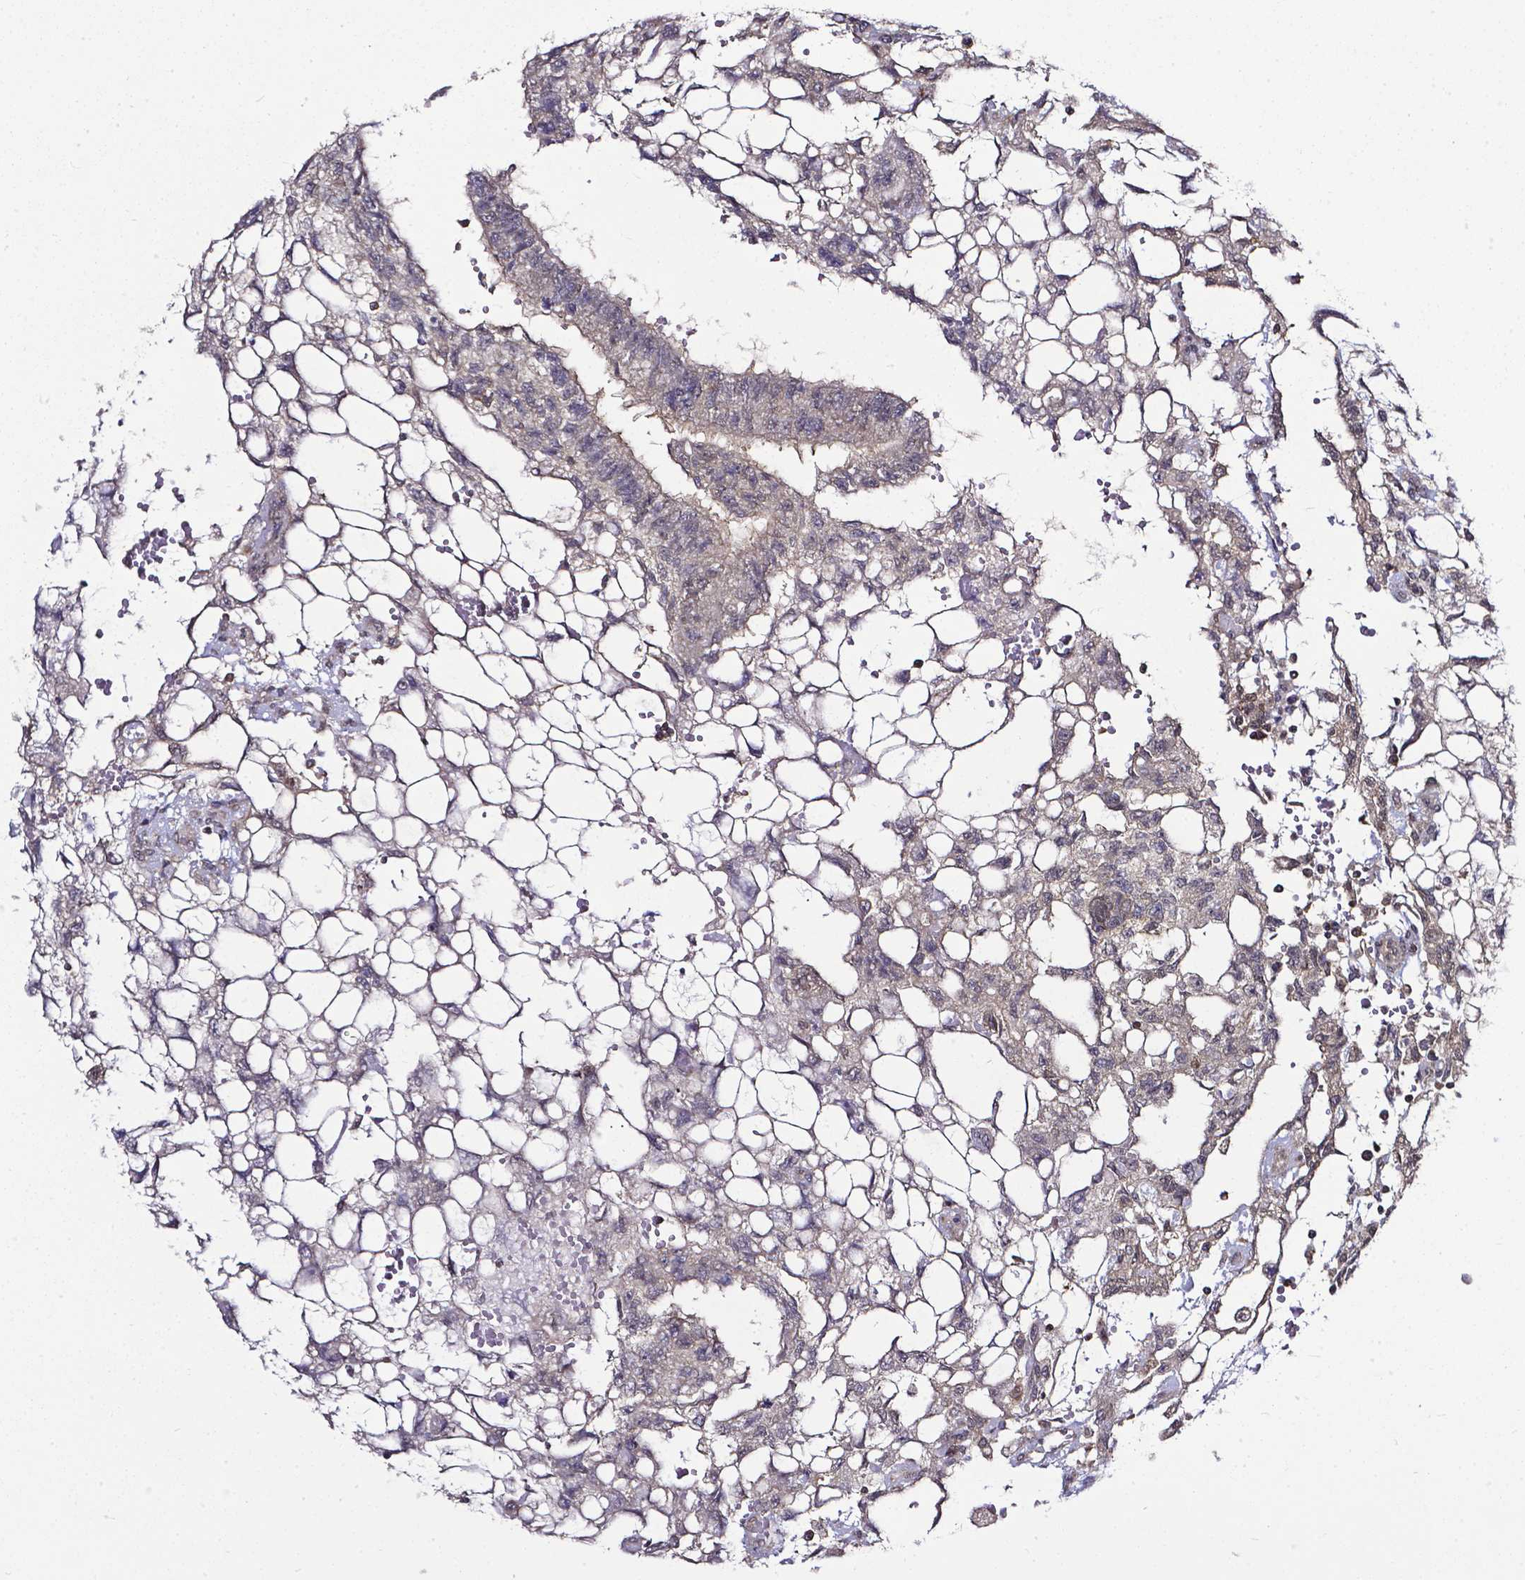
{"staining": {"intensity": "negative", "quantity": "none", "location": "none"}, "tissue": "testis cancer", "cell_type": "Tumor cells", "image_type": "cancer", "snomed": [{"axis": "morphology", "description": "Carcinoma, Embryonal, NOS"}, {"axis": "topography", "description": "Testis"}], "caption": "This is an immunohistochemistry histopathology image of human embryonal carcinoma (testis). There is no expression in tumor cells.", "gene": "OTUB1", "patient": {"sex": "male", "age": 32}}